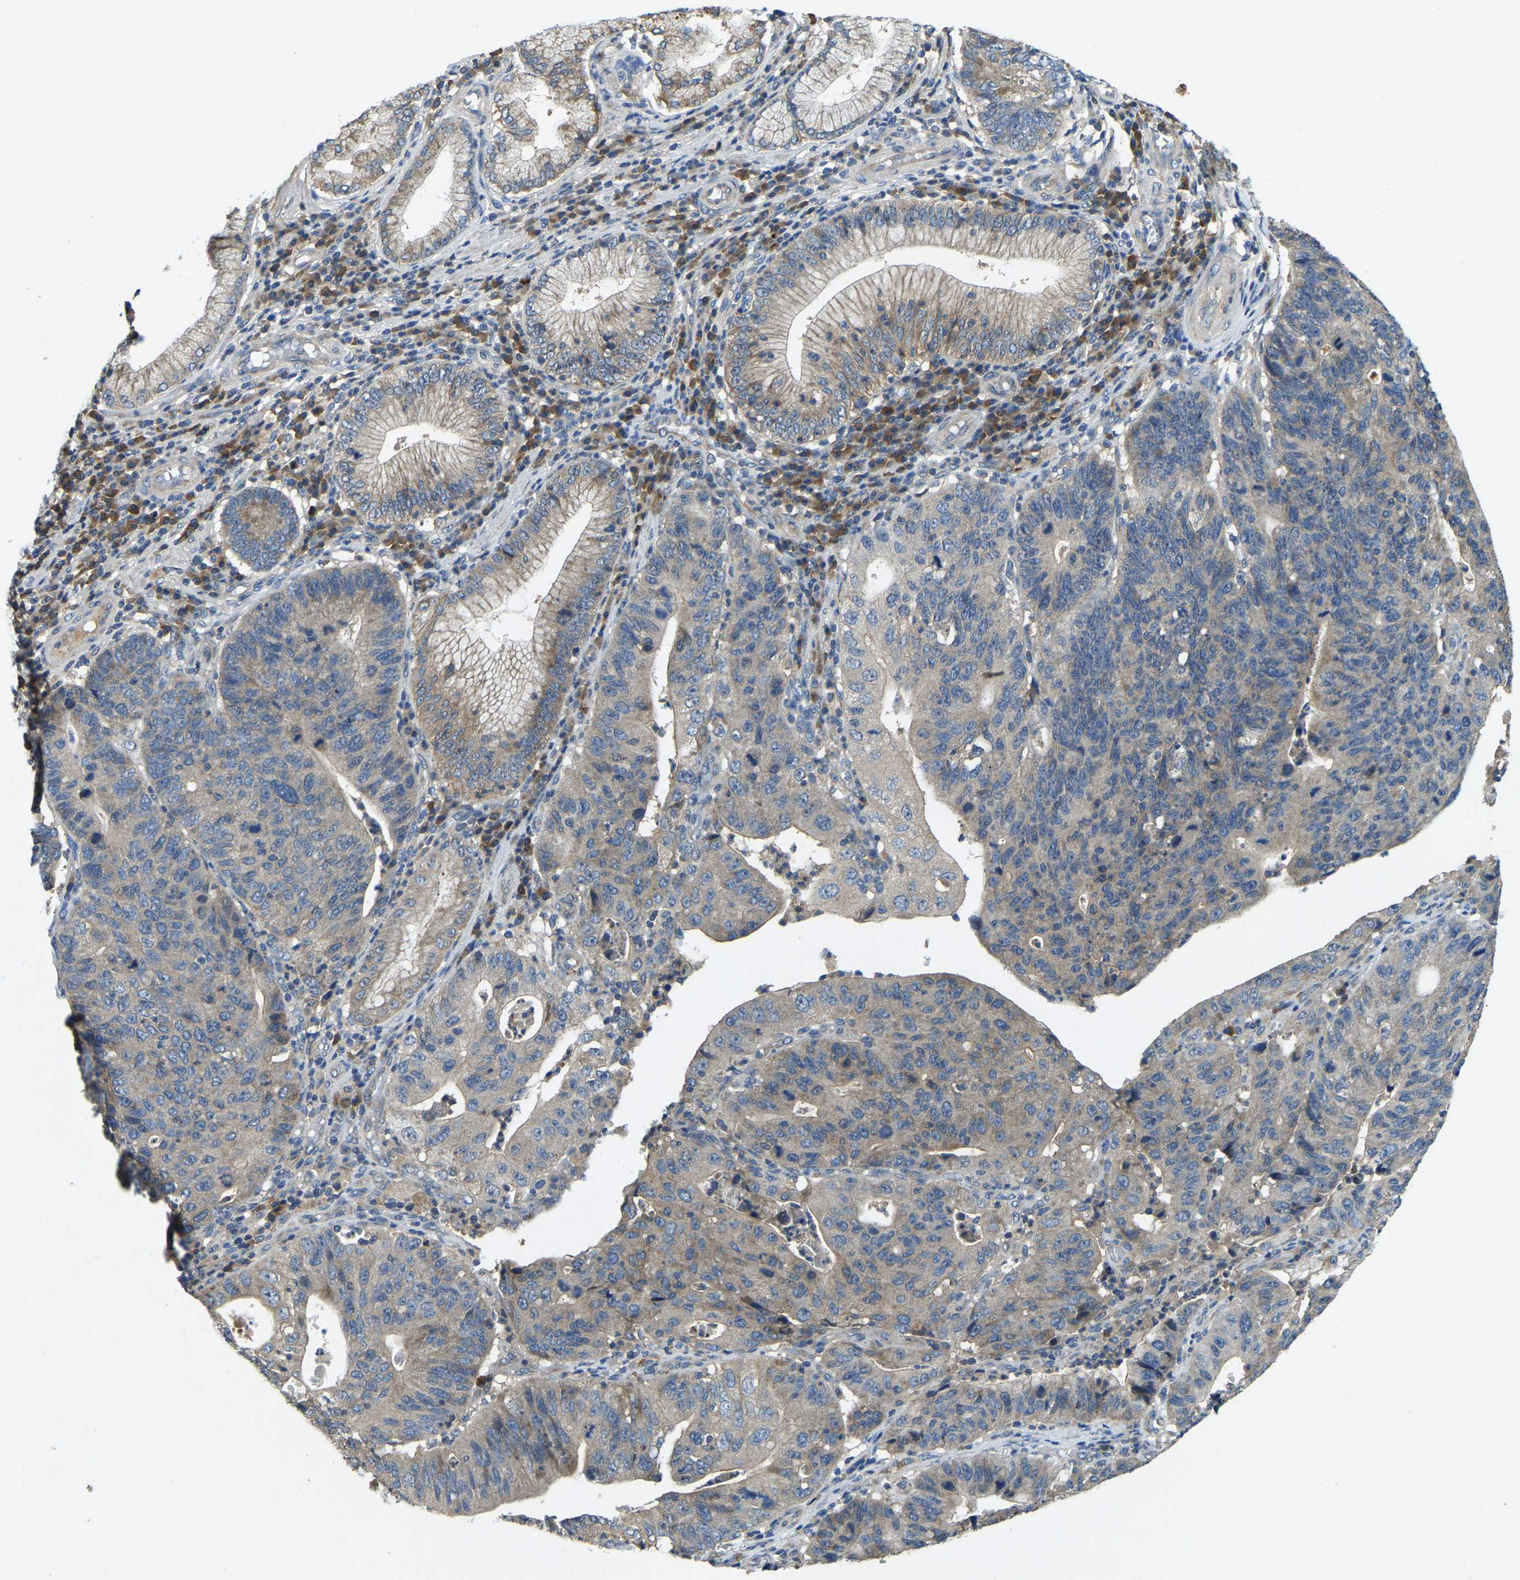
{"staining": {"intensity": "weak", "quantity": "<25%", "location": "cytoplasmic/membranous"}, "tissue": "stomach cancer", "cell_type": "Tumor cells", "image_type": "cancer", "snomed": [{"axis": "morphology", "description": "Adenocarcinoma, NOS"}, {"axis": "topography", "description": "Stomach"}], "caption": "DAB (3,3'-diaminobenzidine) immunohistochemical staining of human adenocarcinoma (stomach) demonstrates no significant staining in tumor cells.", "gene": "ATP8B1", "patient": {"sex": "male", "age": 59}}